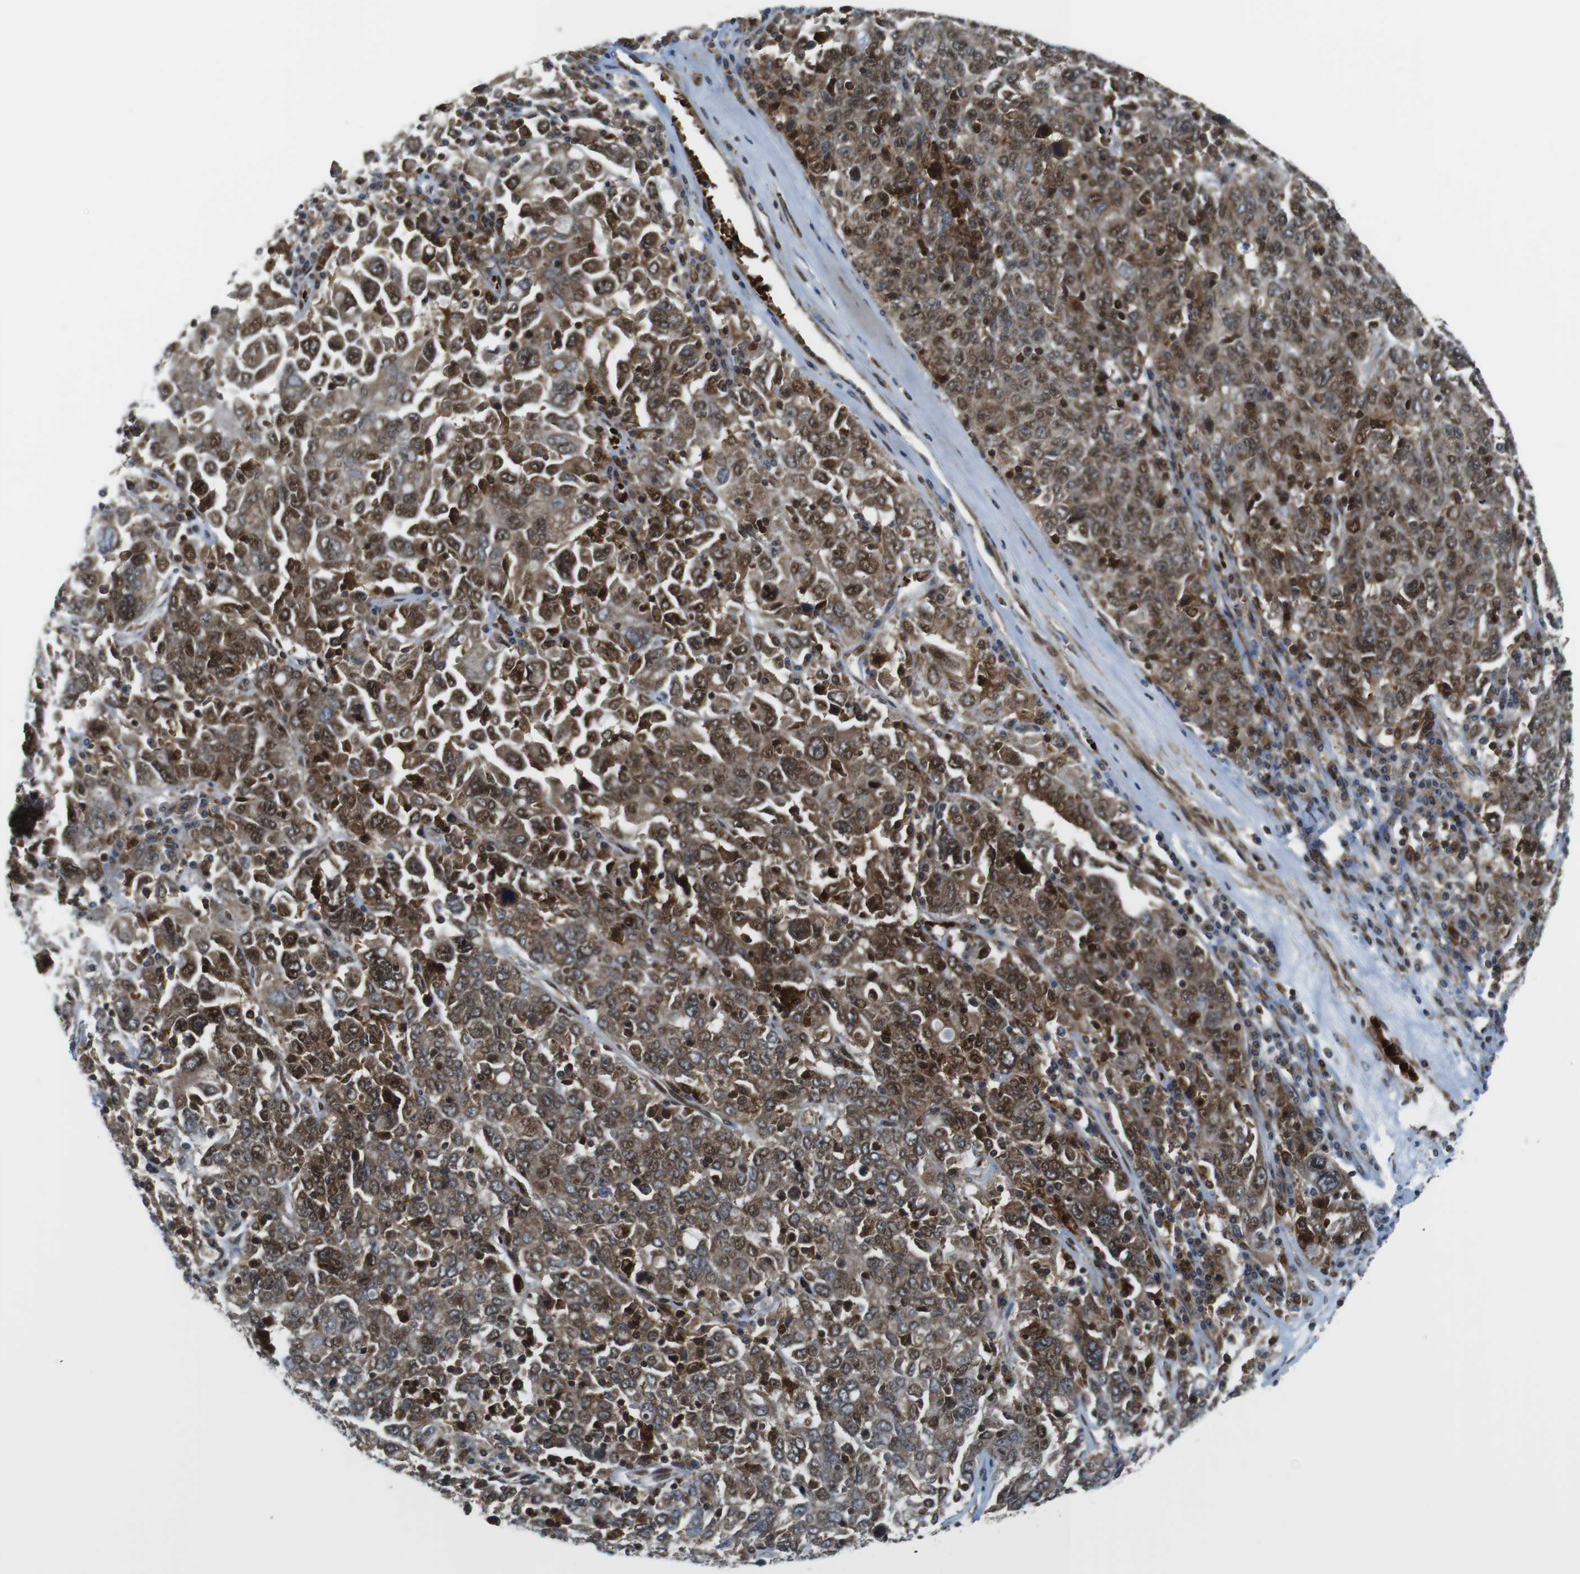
{"staining": {"intensity": "strong", "quantity": "25%-75%", "location": "cytoplasmic/membranous,nuclear"}, "tissue": "ovarian cancer", "cell_type": "Tumor cells", "image_type": "cancer", "snomed": [{"axis": "morphology", "description": "Carcinoma, endometroid"}, {"axis": "topography", "description": "Ovary"}], "caption": "A histopathology image showing strong cytoplasmic/membranous and nuclear expression in about 25%-75% of tumor cells in ovarian cancer, as visualized by brown immunohistochemical staining.", "gene": "CUL7", "patient": {"sex": "female", "age": 62}}